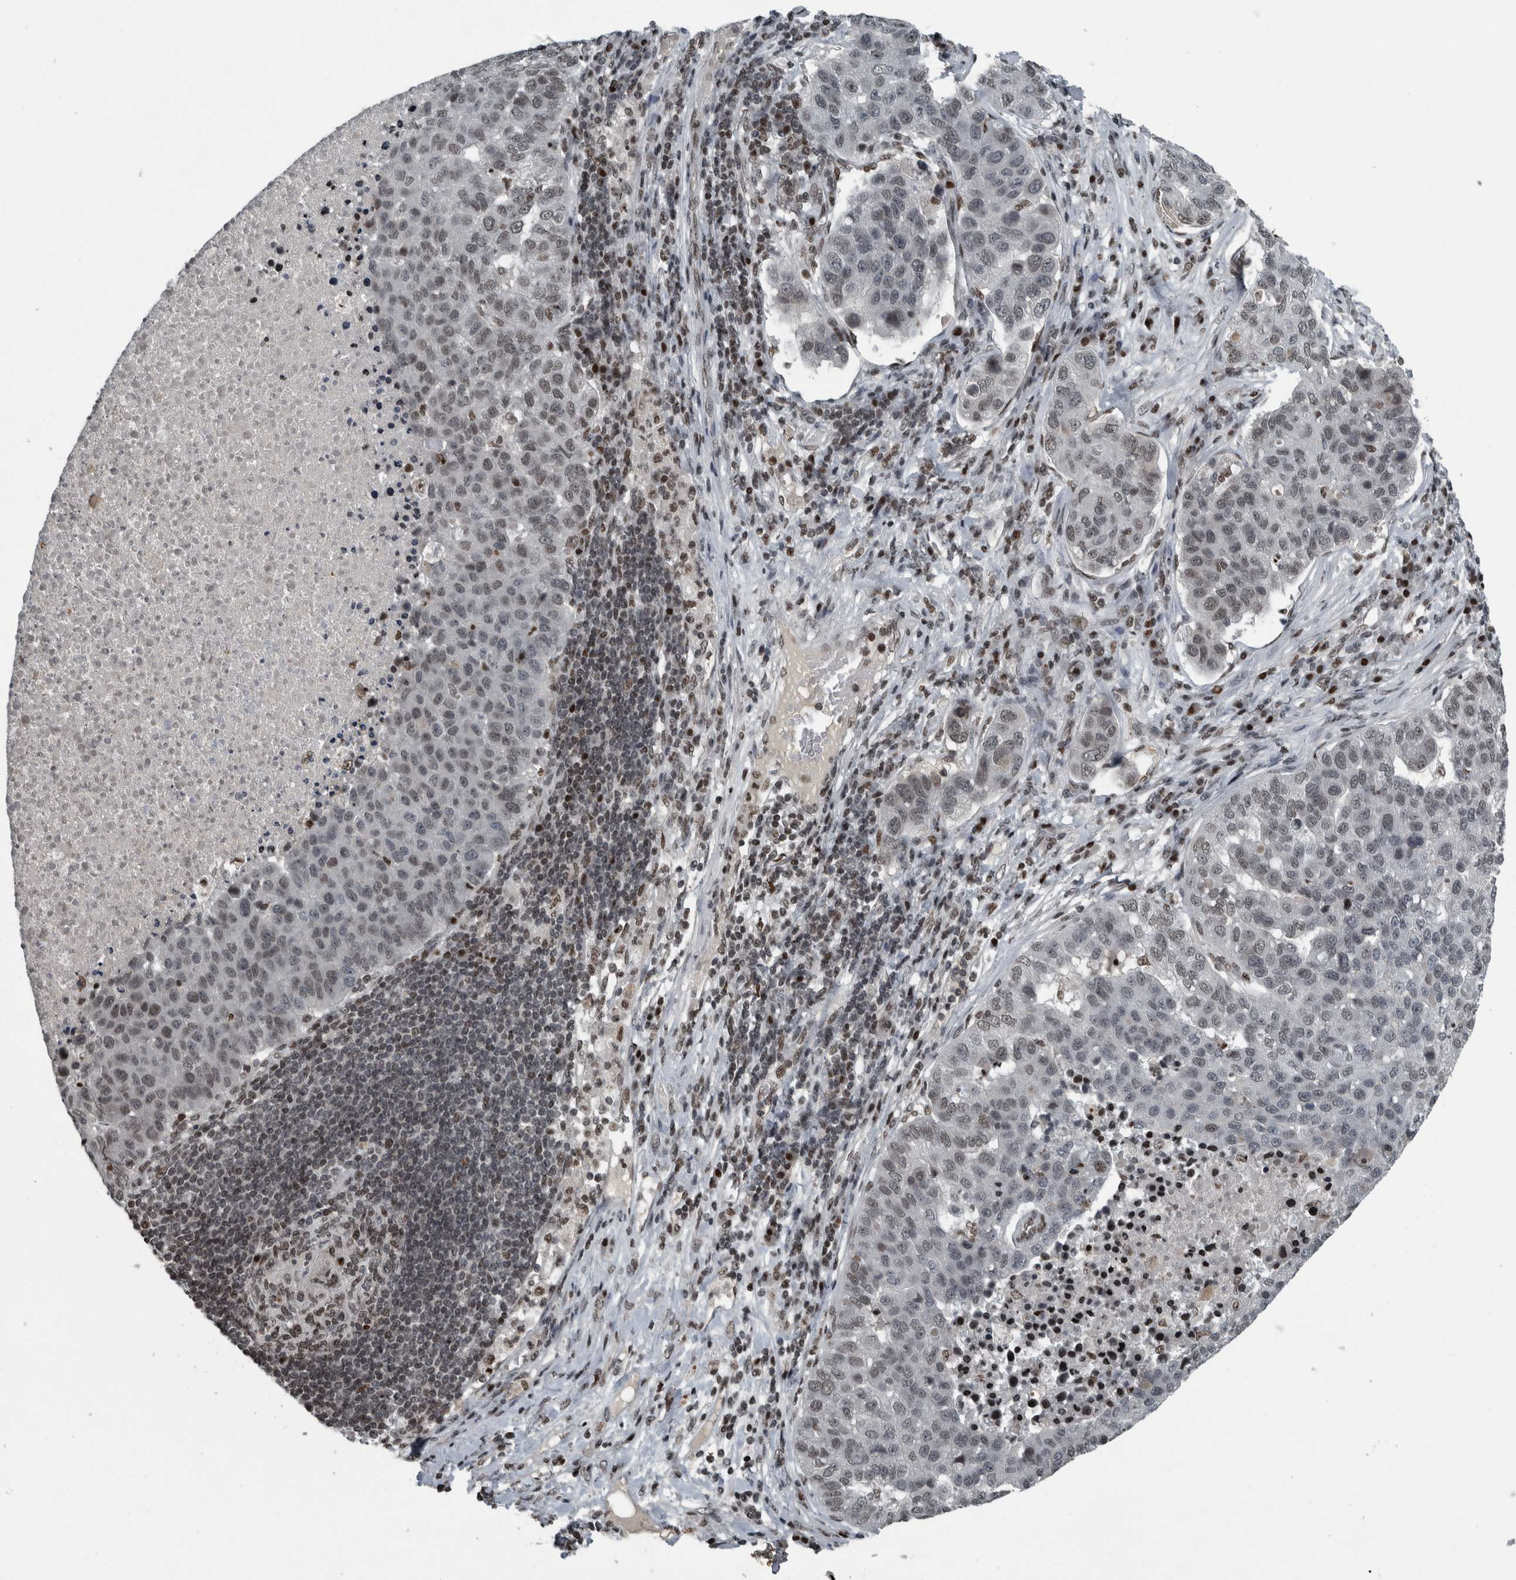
{"staining": {"intensity": "weak", "quantity": "25%-75%", "location": "nuclear"}, "tissue": "pancreatic cancer", "cell_type": "Tumor cells", "image_type": "cancer", "snomed": [{"axis": "morphology", "description": "Adenocarcinoma, NOS"}, {"axis": "topography", "description": "Pancreas"}], "caption": "Immunohistochemistry micrograph of human pancreatic cancer (adenocarcinoma) stained for a protein (brown), which shows low levels of weak nuclear positivity in about 25%-75% of tumor cells.", "gene": "UNC50", "patient": {"sex": "female", "age": 61}}